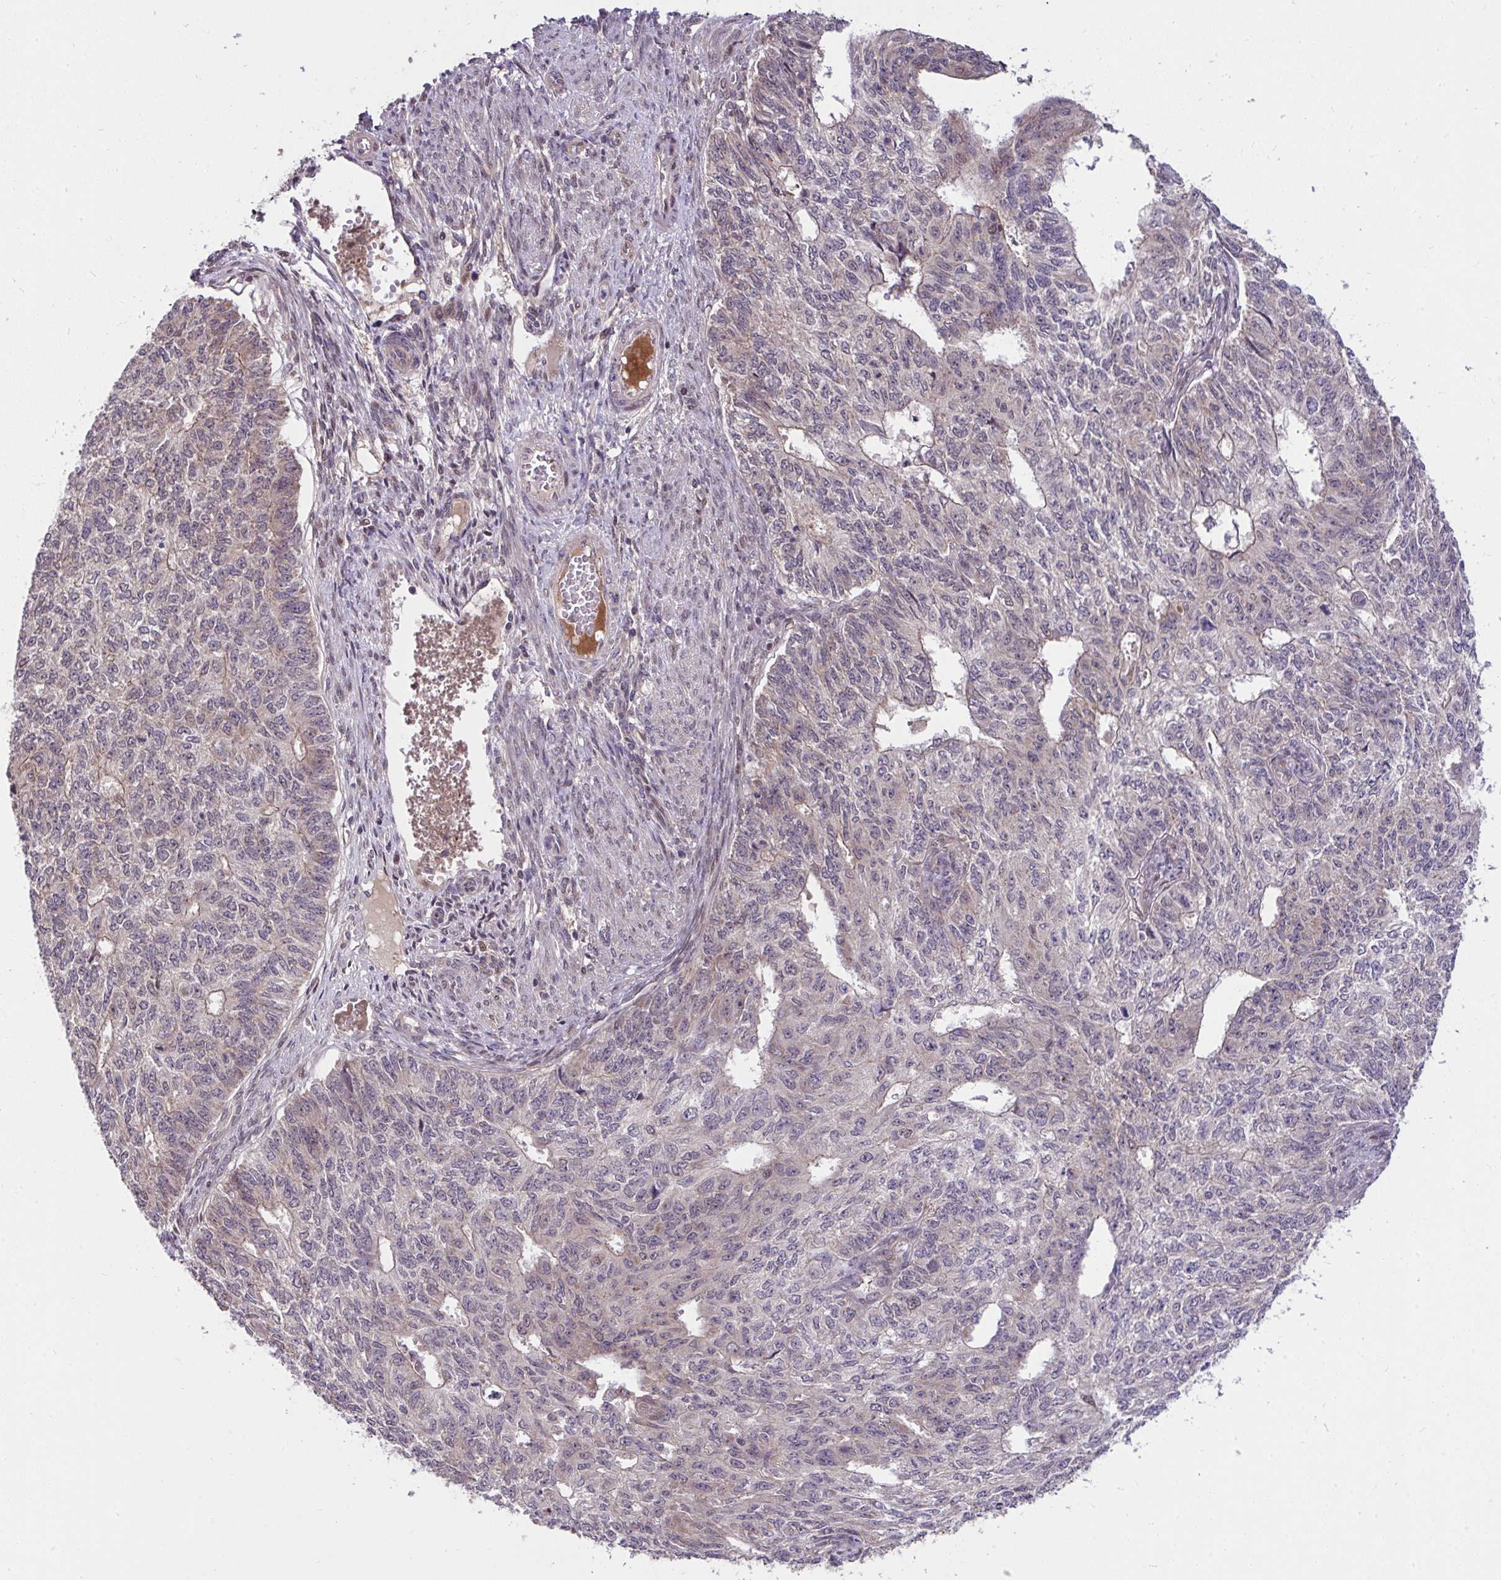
{"staining": {"intensity": "moderate", "quantity": "<25%", "location": "cytoplasmic/membranous,nuclear"}, "tissue": "endometrial cancer", "cell_type": "Tumor cells", "image_type": "cancer", "snomed": [{"axis": "morphology", "description": "Adenocarcinoma, NOS"}, {"axis": "topography", "description": "Endometrium"}], "caption": "IHC (DAB) staining of human adenocarcinoma (endometrial) displays moderate cytoplasmic/membranous and nuclear protein staining in about <25% of tumor cells.", "gene": "RDH14", "patient": {"sex": "female", "age": 32}}